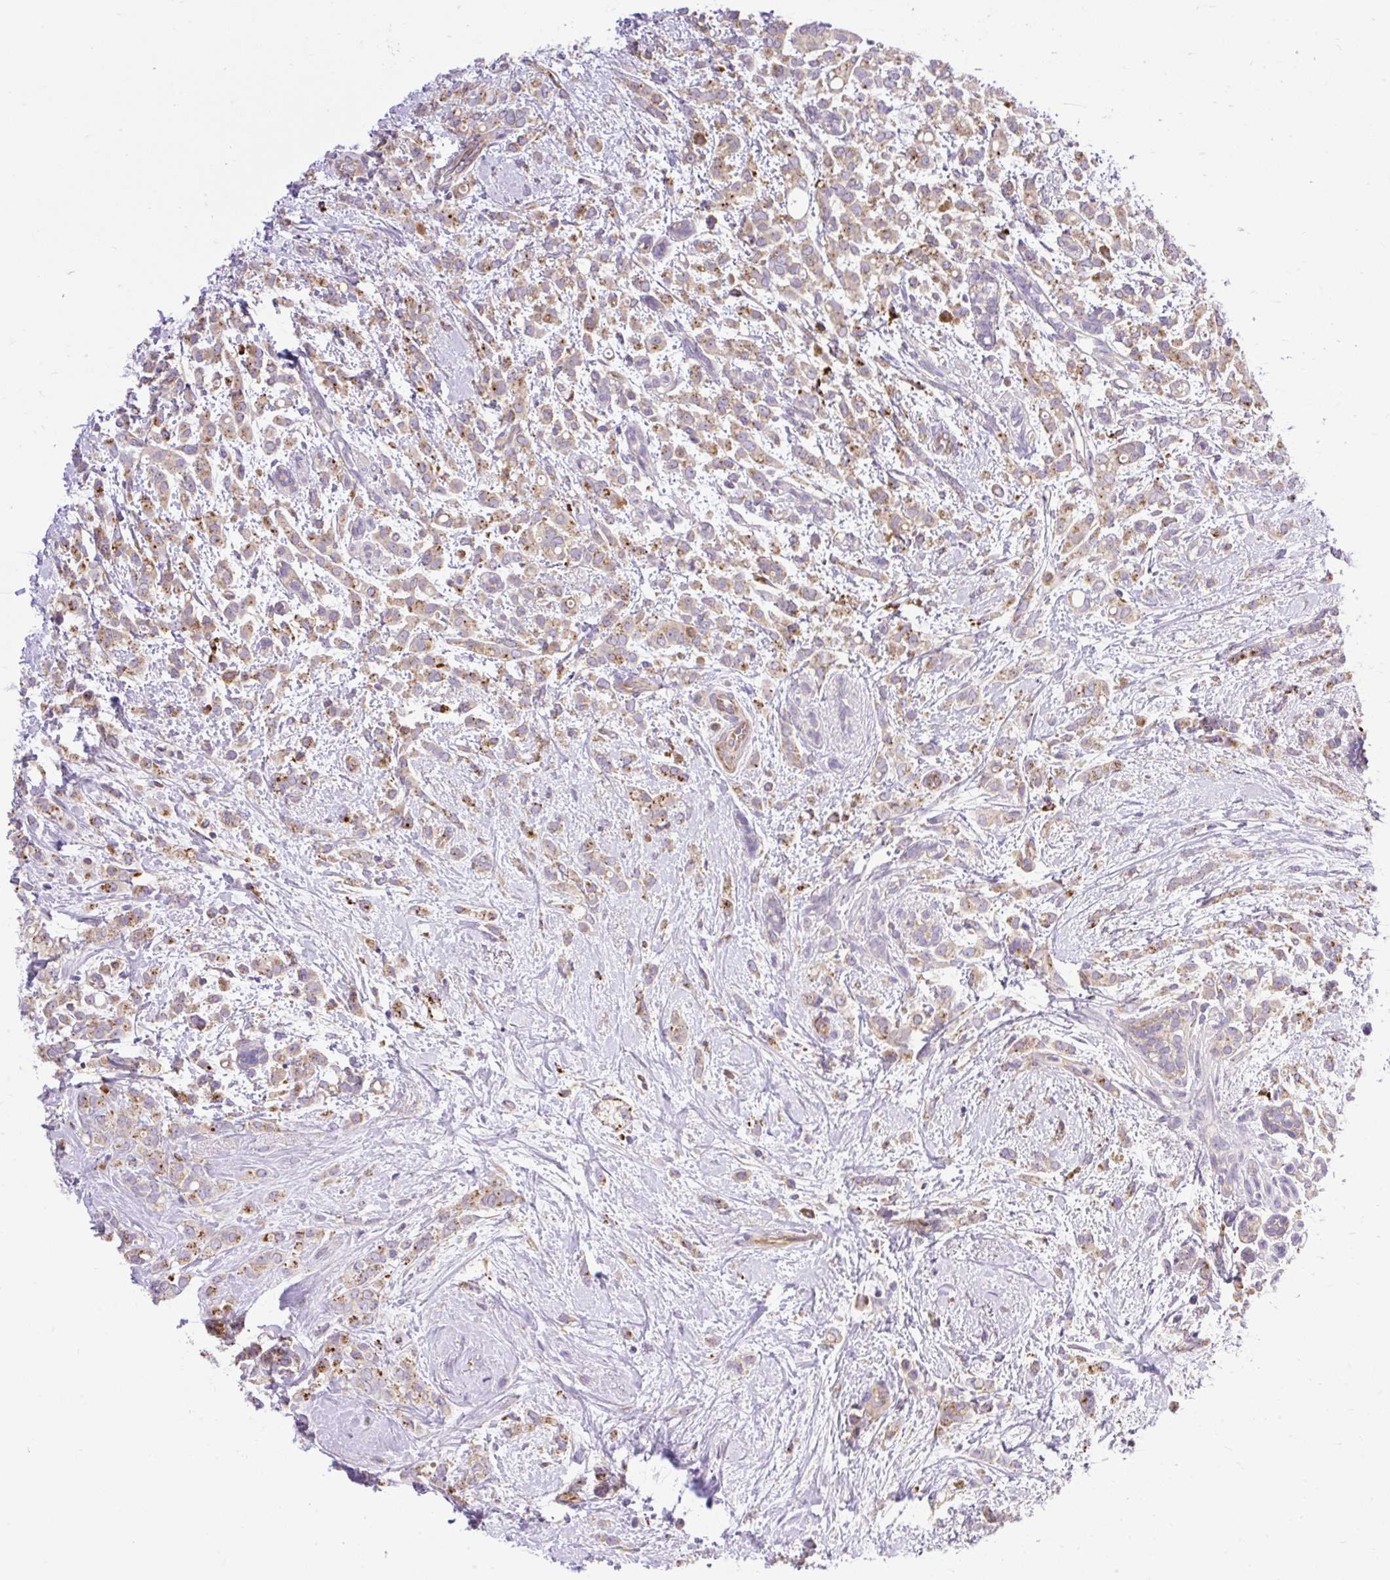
{"staining": {"intensity": "weak", "quantity": "25%-75%", "location": "cytoplasmic/membranous"}, "tissue": "breast cancer", "cell_type": "Tumor cells", "image_type": "cancer", "snomed": [{"axis": "morphology", "description": "Lobular carcinoma"}, {"axis": "topography", "description": "Breast"}], "caption": "DAB immunohistochemical staining of human breast lobular carcinoma exhibits weak cytoplasmic/membranous protein positivity in about 25%-75% of tumor cells.", "gene": "HEXB", "patient": {"sex": "female", "age": 68}}